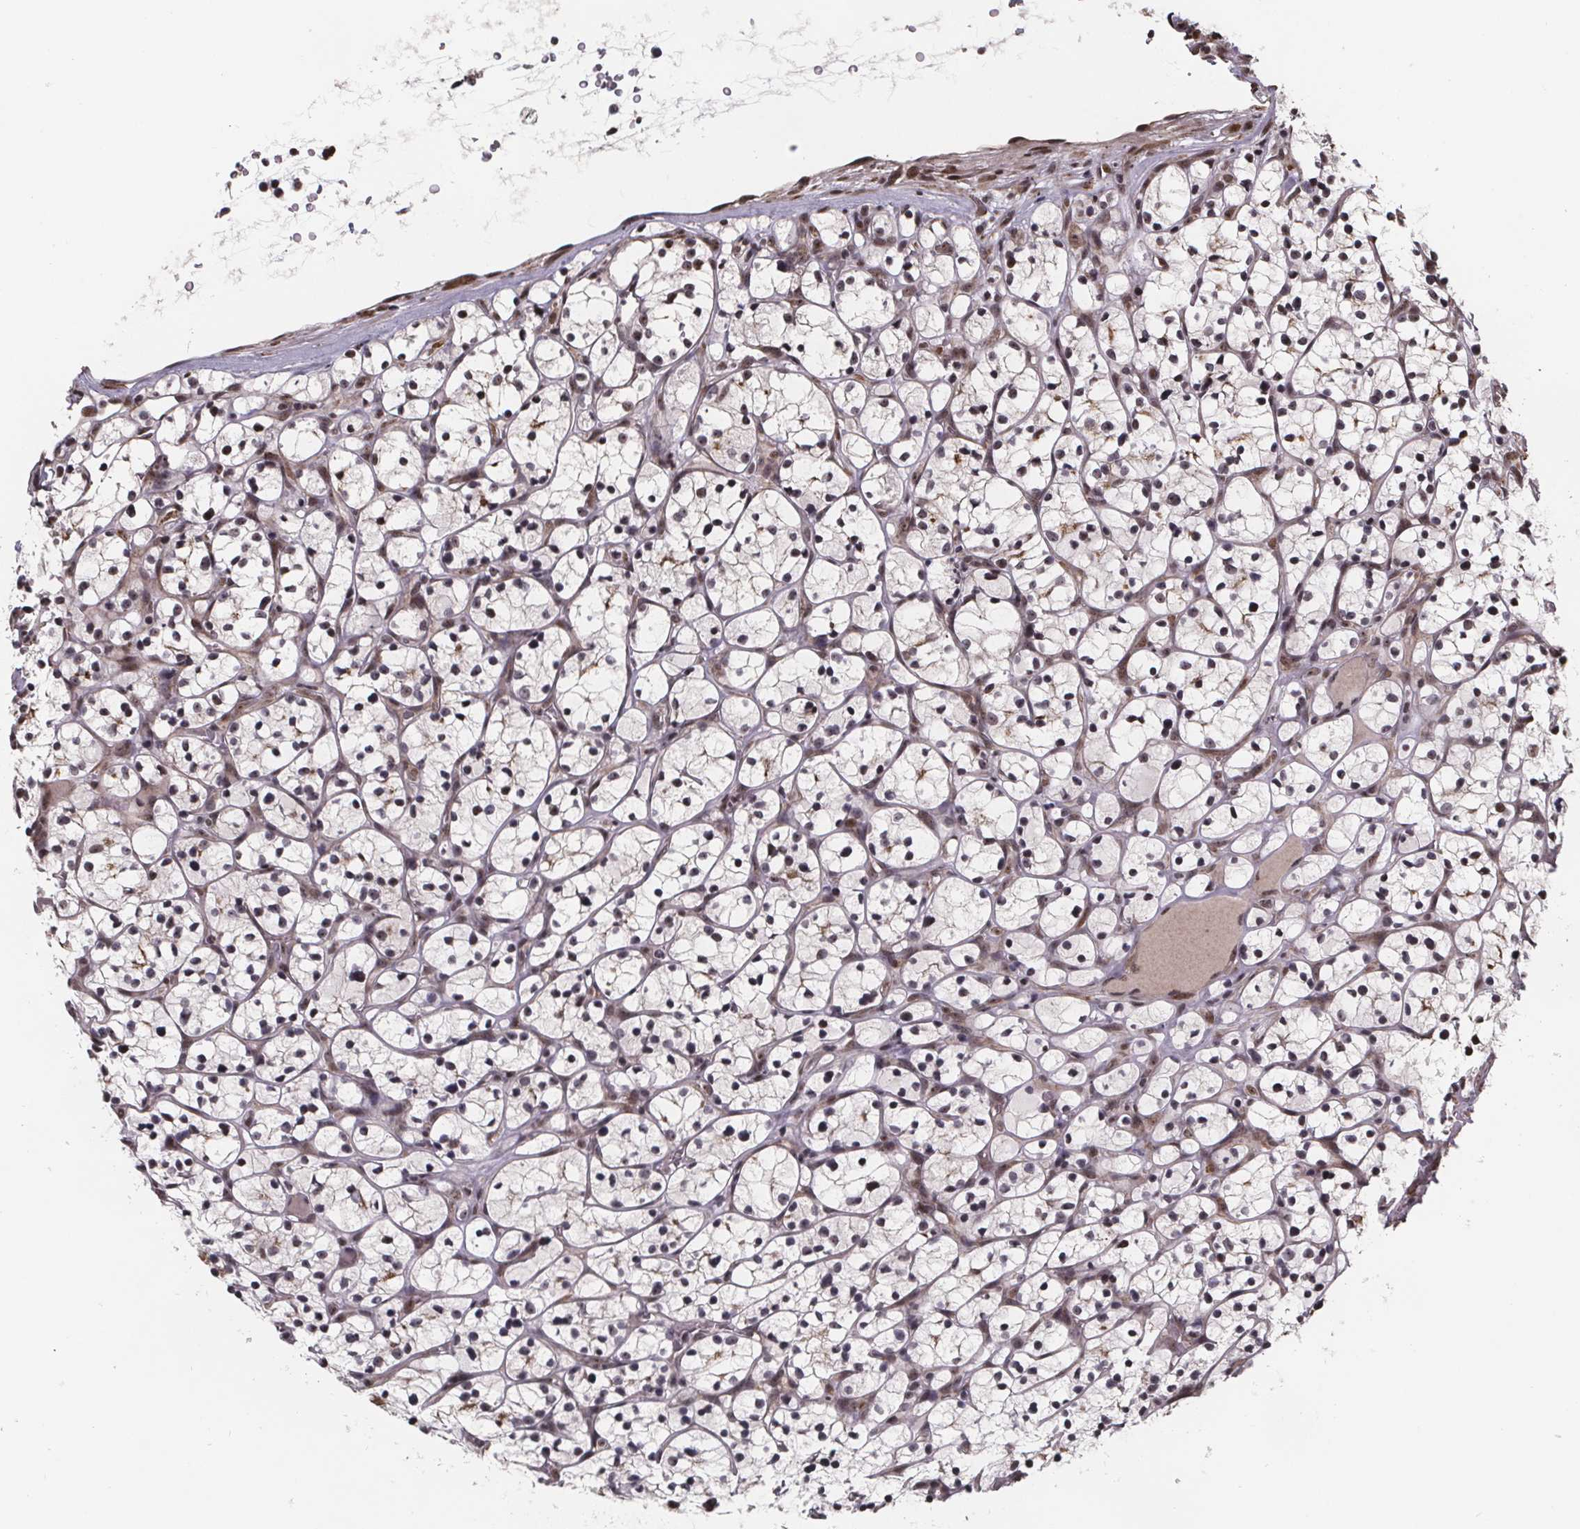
{"staining": {"intensity": "negative", "quantity": "none", "location": "none"}, "tissue": "renal cancer", "cell_type": "Tumor cells", "image_type": "cancer", "snomed": [{"axis": "morphology", "description": "Adenocarcinoma, NOS"}, {"axis": "topography", "description": "Kidney"}], "caption": "Immunohistochemistry image of neoplastic tissue: adenocarcinoma (renal) stained with DAB displays no significant protein expression in tumor cells. Nuclei are stained in blue.", "gene": "U2SURP", "patient": {"sex": "female", "age": 64}}